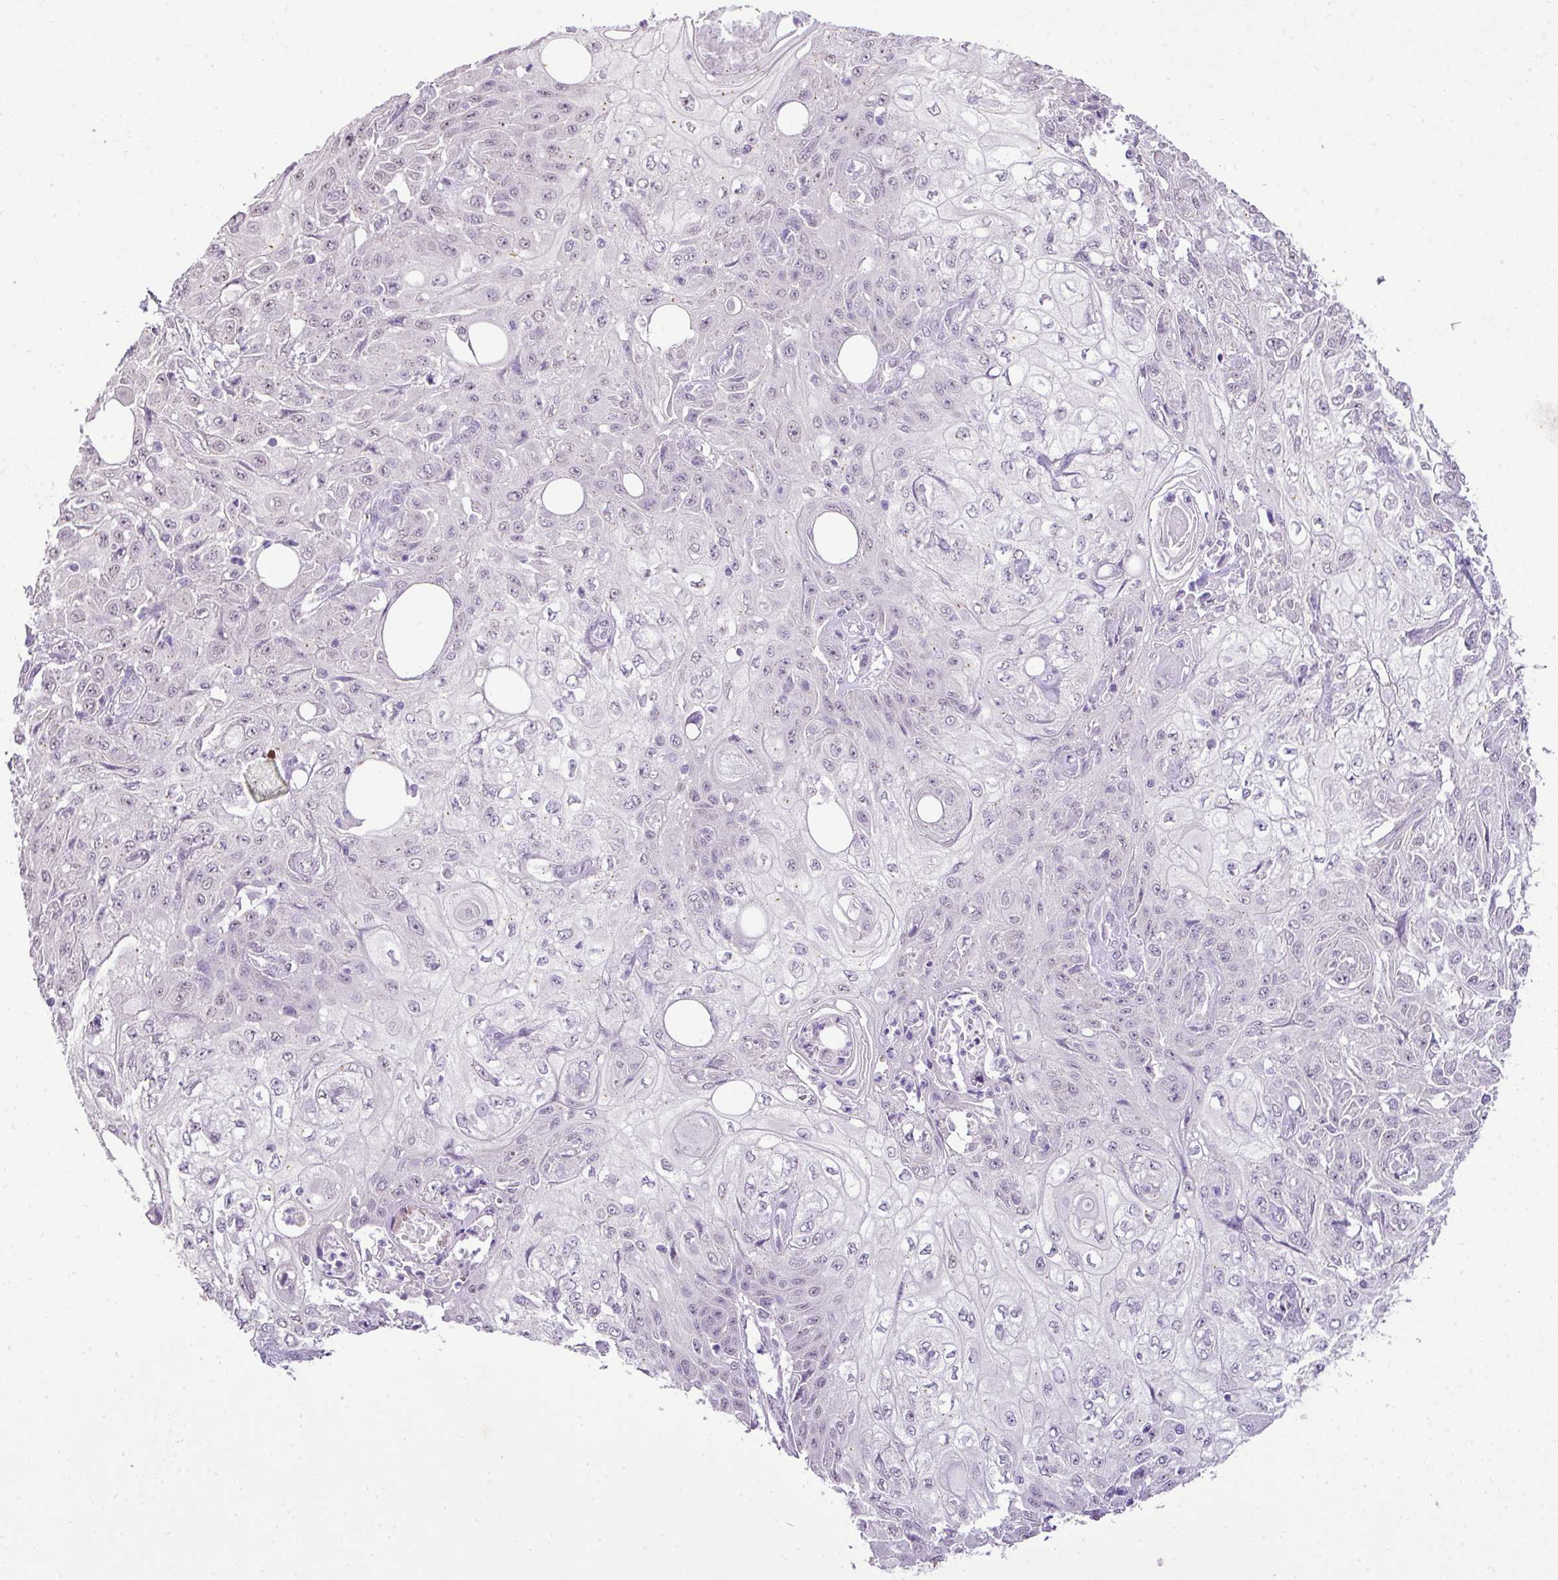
{"staining": {"intensity": "negative", "quantity": "none", "location": "none"}, "tissue": "skin cancer", "cell_type": "Tumor cells", "image_type": "cancer", "snomed": [{"axis": "morphology", "description": "Squamous cell carcinoma, NOS"}, {"axis": "morphology", "description": "Squamous cell carcinoma, metastatic, NOS"}, {"axis": "topography", "description": "Skin"}, {"axis": "topography", "description": "Lymph node"}], "caption": "Histopathology image shows no protein positivity in tumor cells of skin cancer tissue. (Brightfield microscopy of DAB (3,3'-diaminobenzidine) immunohistochemistry at high magnification).", "gene": "DIP2A", "patient": {"sex": "male", "age": 75}}